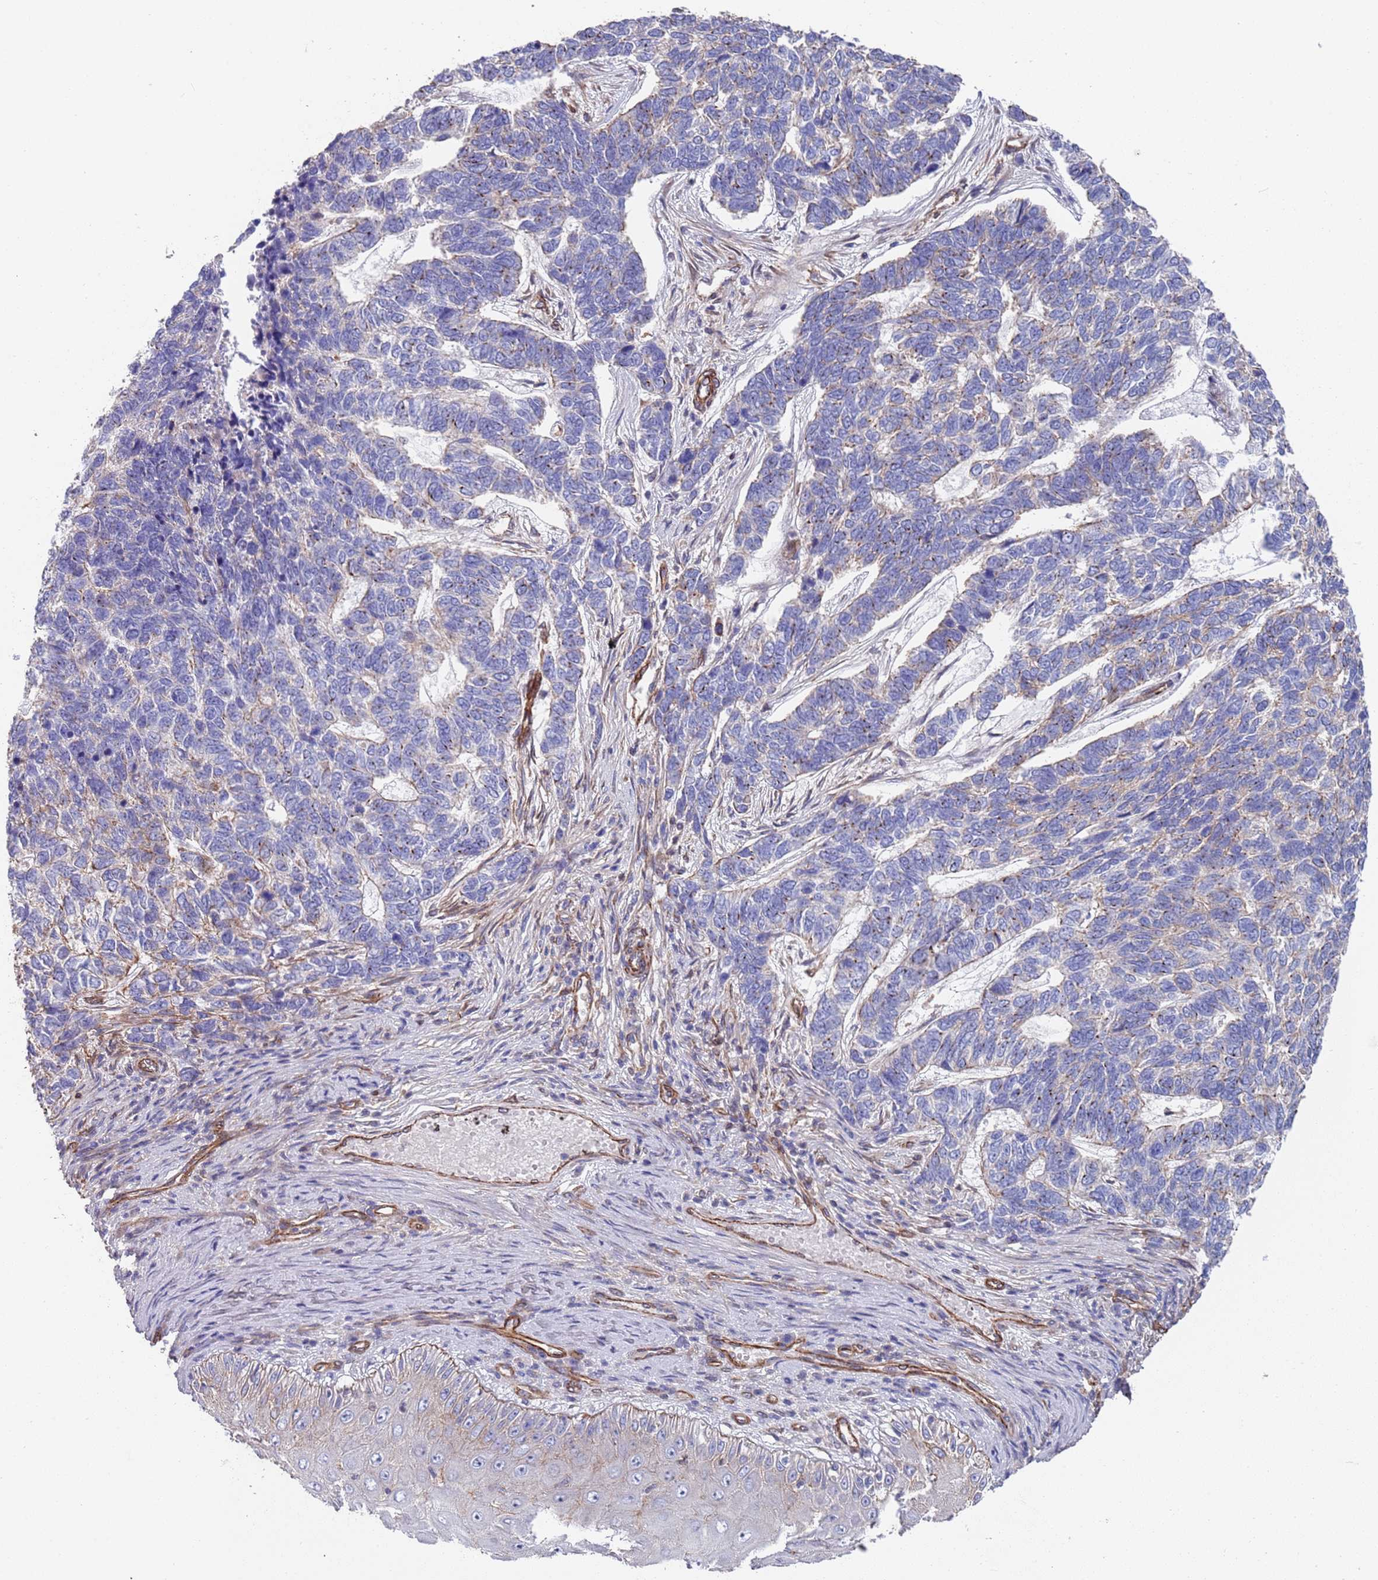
{"staining": {"intensity": "negative", "quantity": "none", "location": "none"}, "tissue": "skin cancer", "cell_type": "Tumor cells", "image_type": "cancer", "snomed": [{"axis": "morphology", "description": "Basal cell carcinoma"}, {"axis": "topography", "description": "Skin"}], "caption": "IHC photomicrograph of neoplastic tissue: skin cancer (basal cell carcinoma) stained with DAB (3,3'-diaminobenzidine) demonstrates no significant protein positivity in tumor cells.", "gene": "JAKMIP2", "patient": {"sex": "female", "age": 65}}